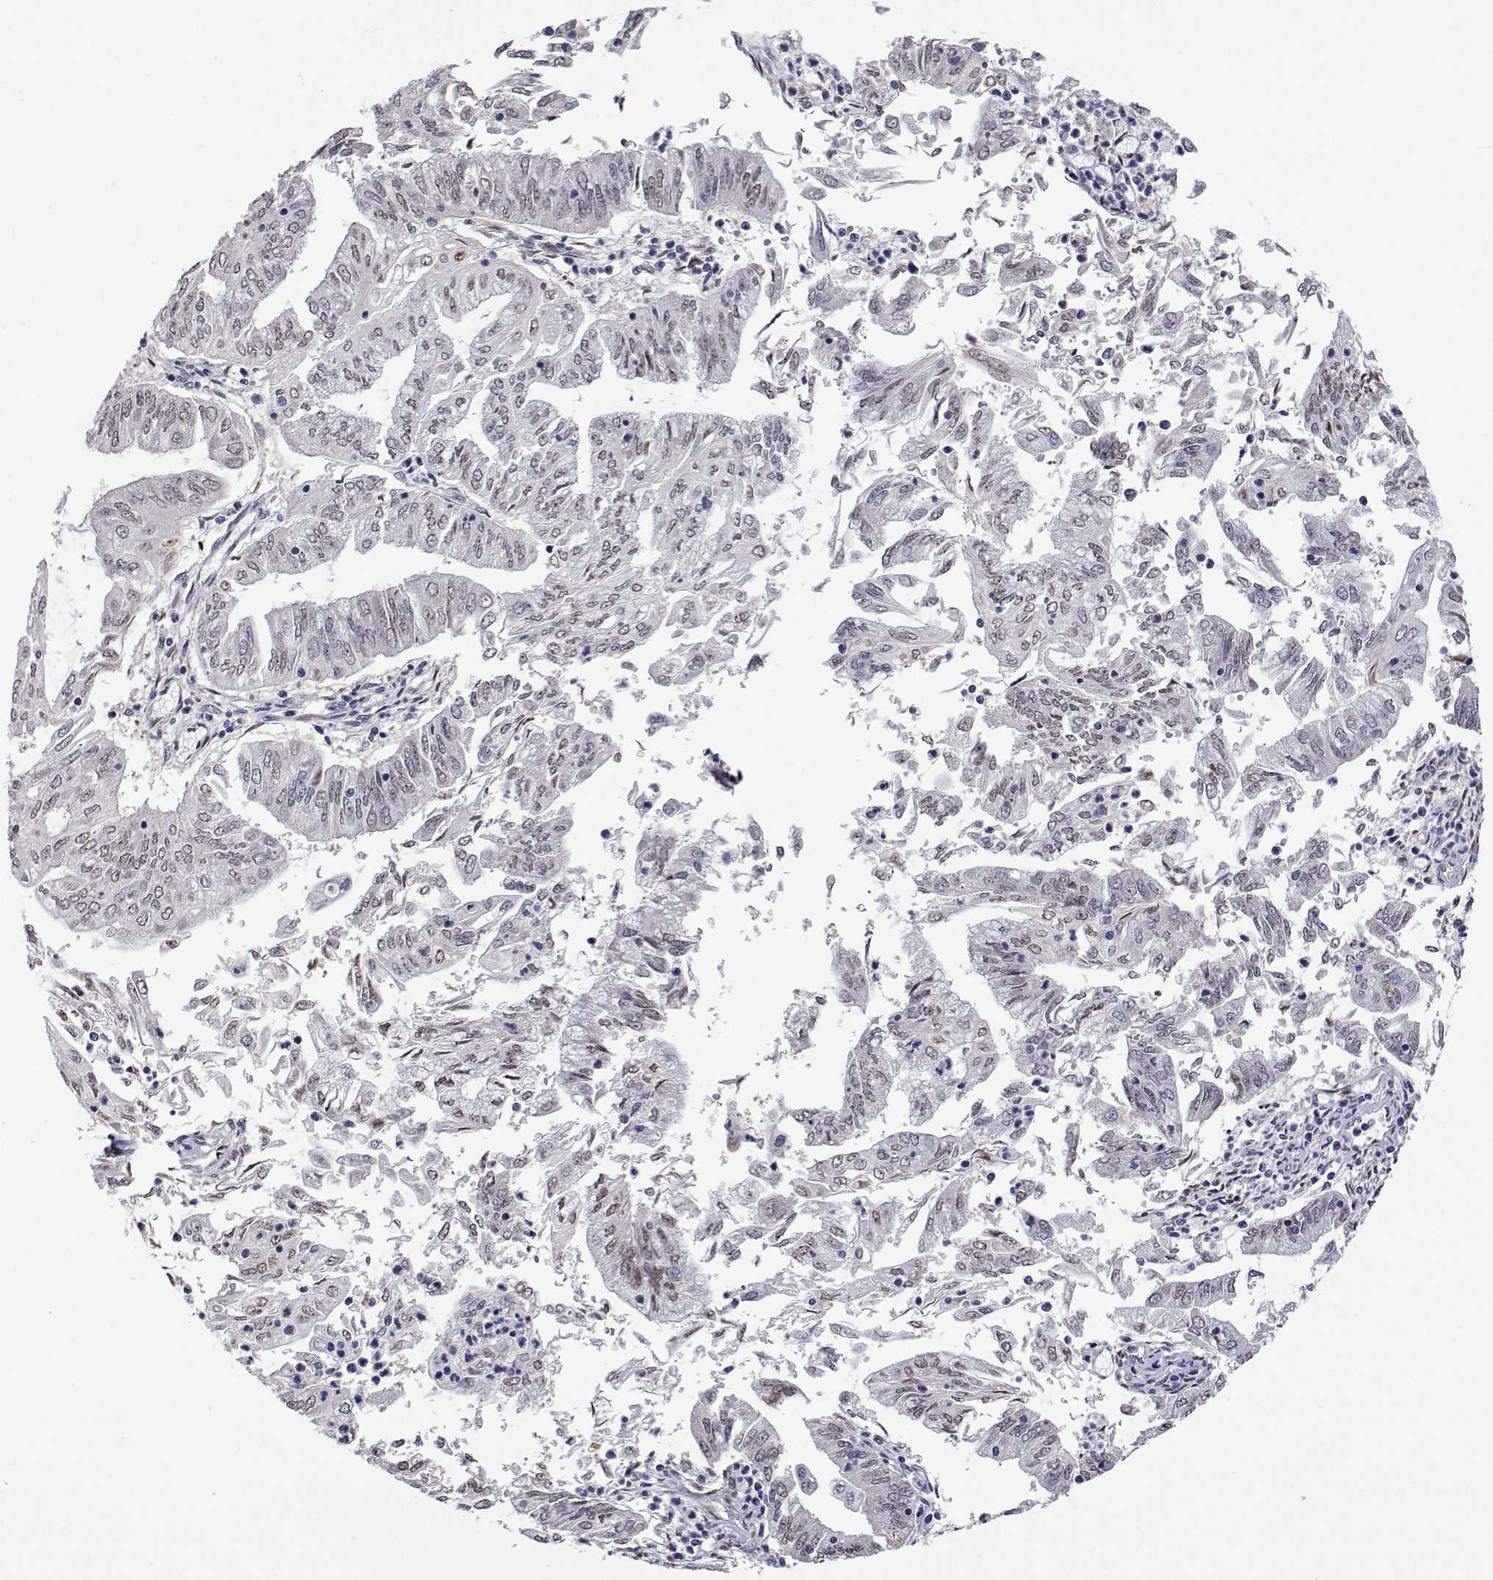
{"staining": {"intensity": "weak", "quantity": "<25%", "location": "cytoplasmic/membranous"}, "tissue": "endometrial cancer", "cell_type": "Tumor cells", "image_type": "cancer", "snomed": [{"axis": "morphology", "description": "Adenocarcinoma, NOS"}, {"axis": "topography", "description": "Endometrium"}], "caption": "This is a photomicrograph of immunohistochemistry (IHC) staining of endometrial cancer (adenocarcinoma), which shows no staining in tumor cells.", "gene": "HNRNPA0", "patient": {"sex": "female", "age": 55}}